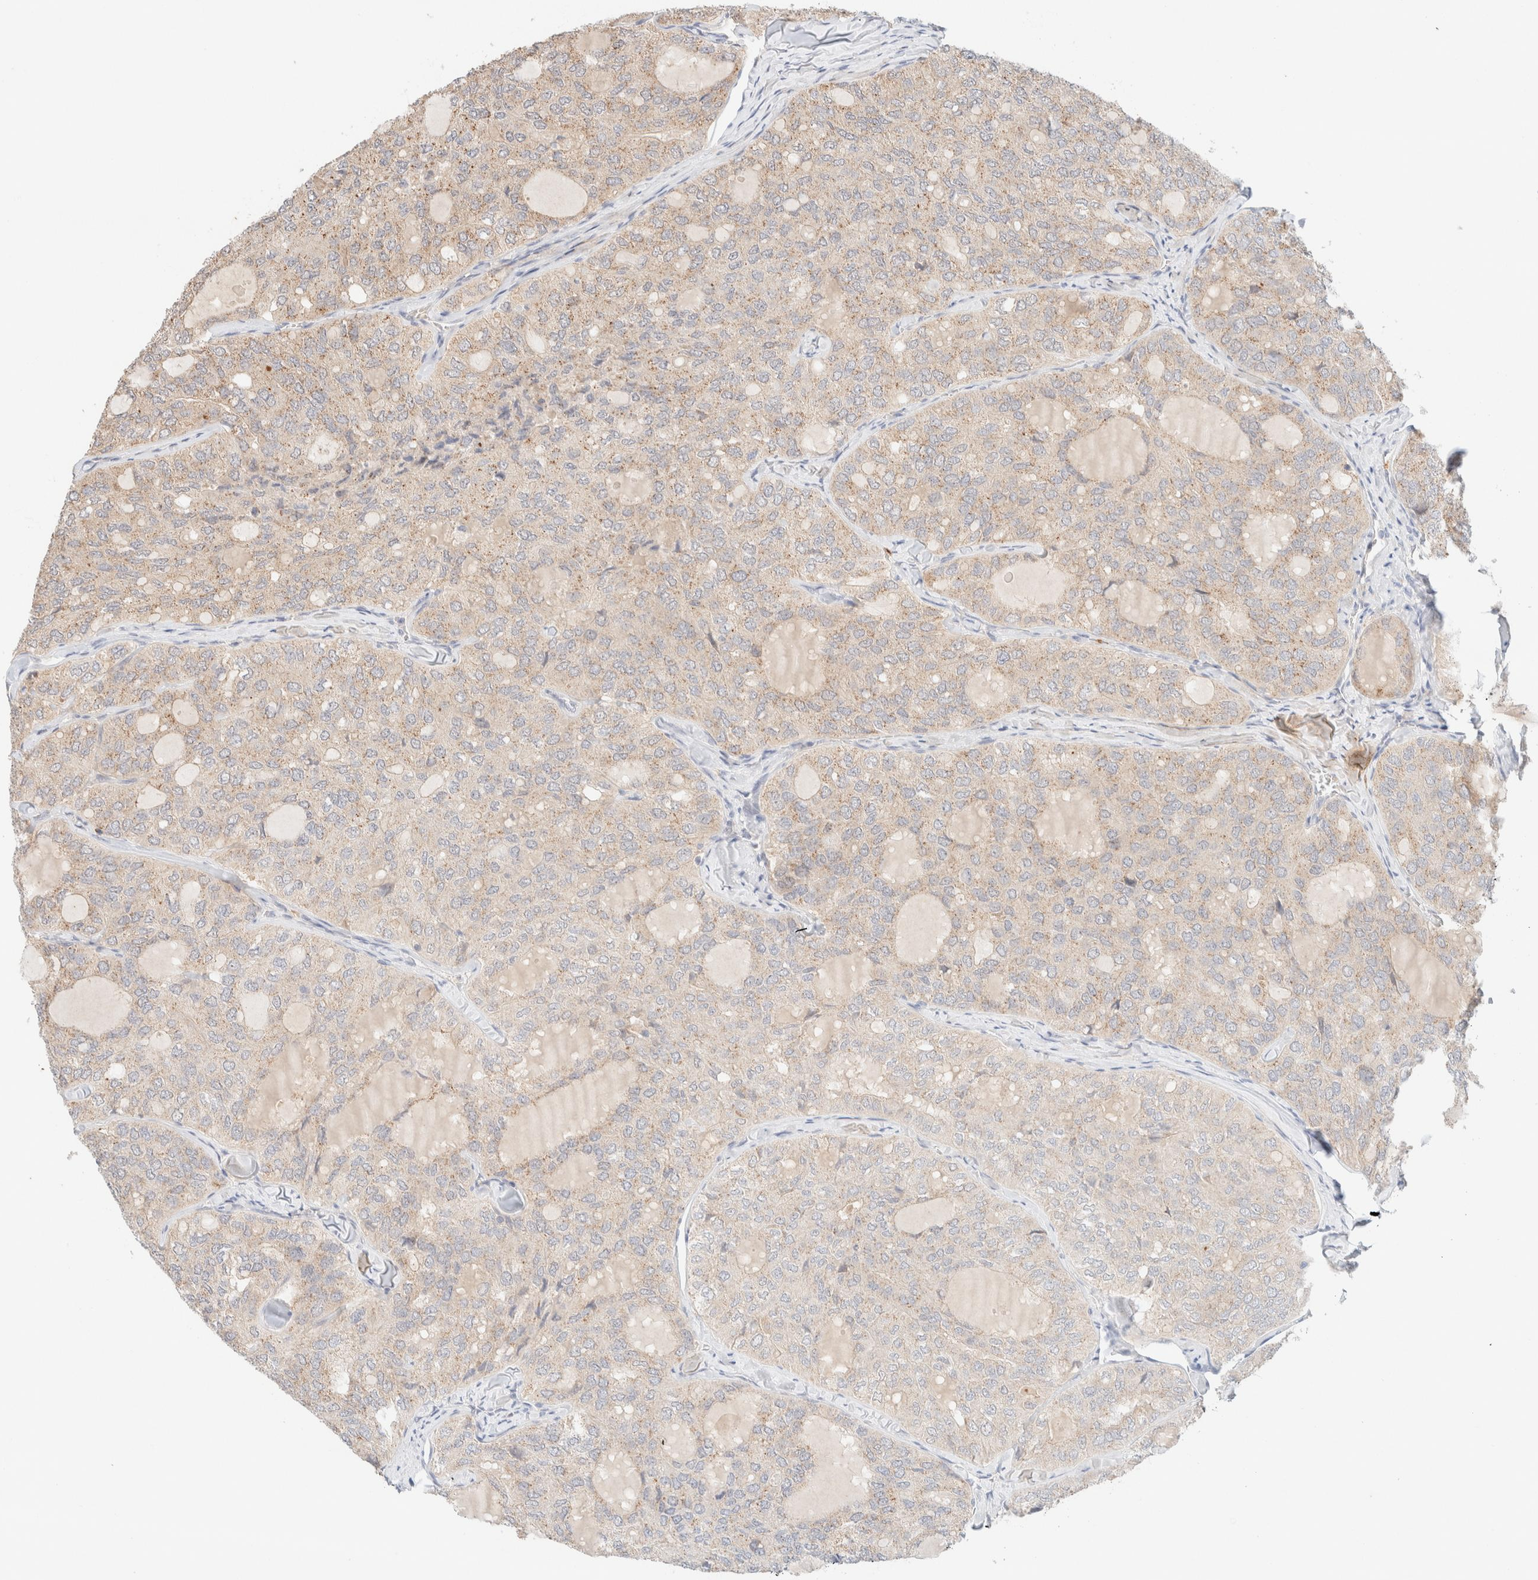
{"staining": {"intensity": "weak", "quantity": ">75%", "location": "cytoplasmic/membranous"}, "tissue": "thyroid cancer", "cell_type": "Tumor cells", "image_type": "cancer", "snomed": [{"axis": "morphology", "description": "Follicular adenoma carcinoma, NOS"}, {"axis": "topography", "description": "Thyroid gland"}], "caption": "High-magnification brightfield microscopy of follicular adenoma carcinoma (thyroid) stained with DAB (brown) and counterstained with hematoxylin (blue). tumor cells exhibit weak cytoplasmic/membranous positivity is identified in approximately>75% of cells. (DAB IHC with brightfield microscopy, high magnification).", "gene": "SGSM2", "patient": {"sex": "male", "age": 75}}